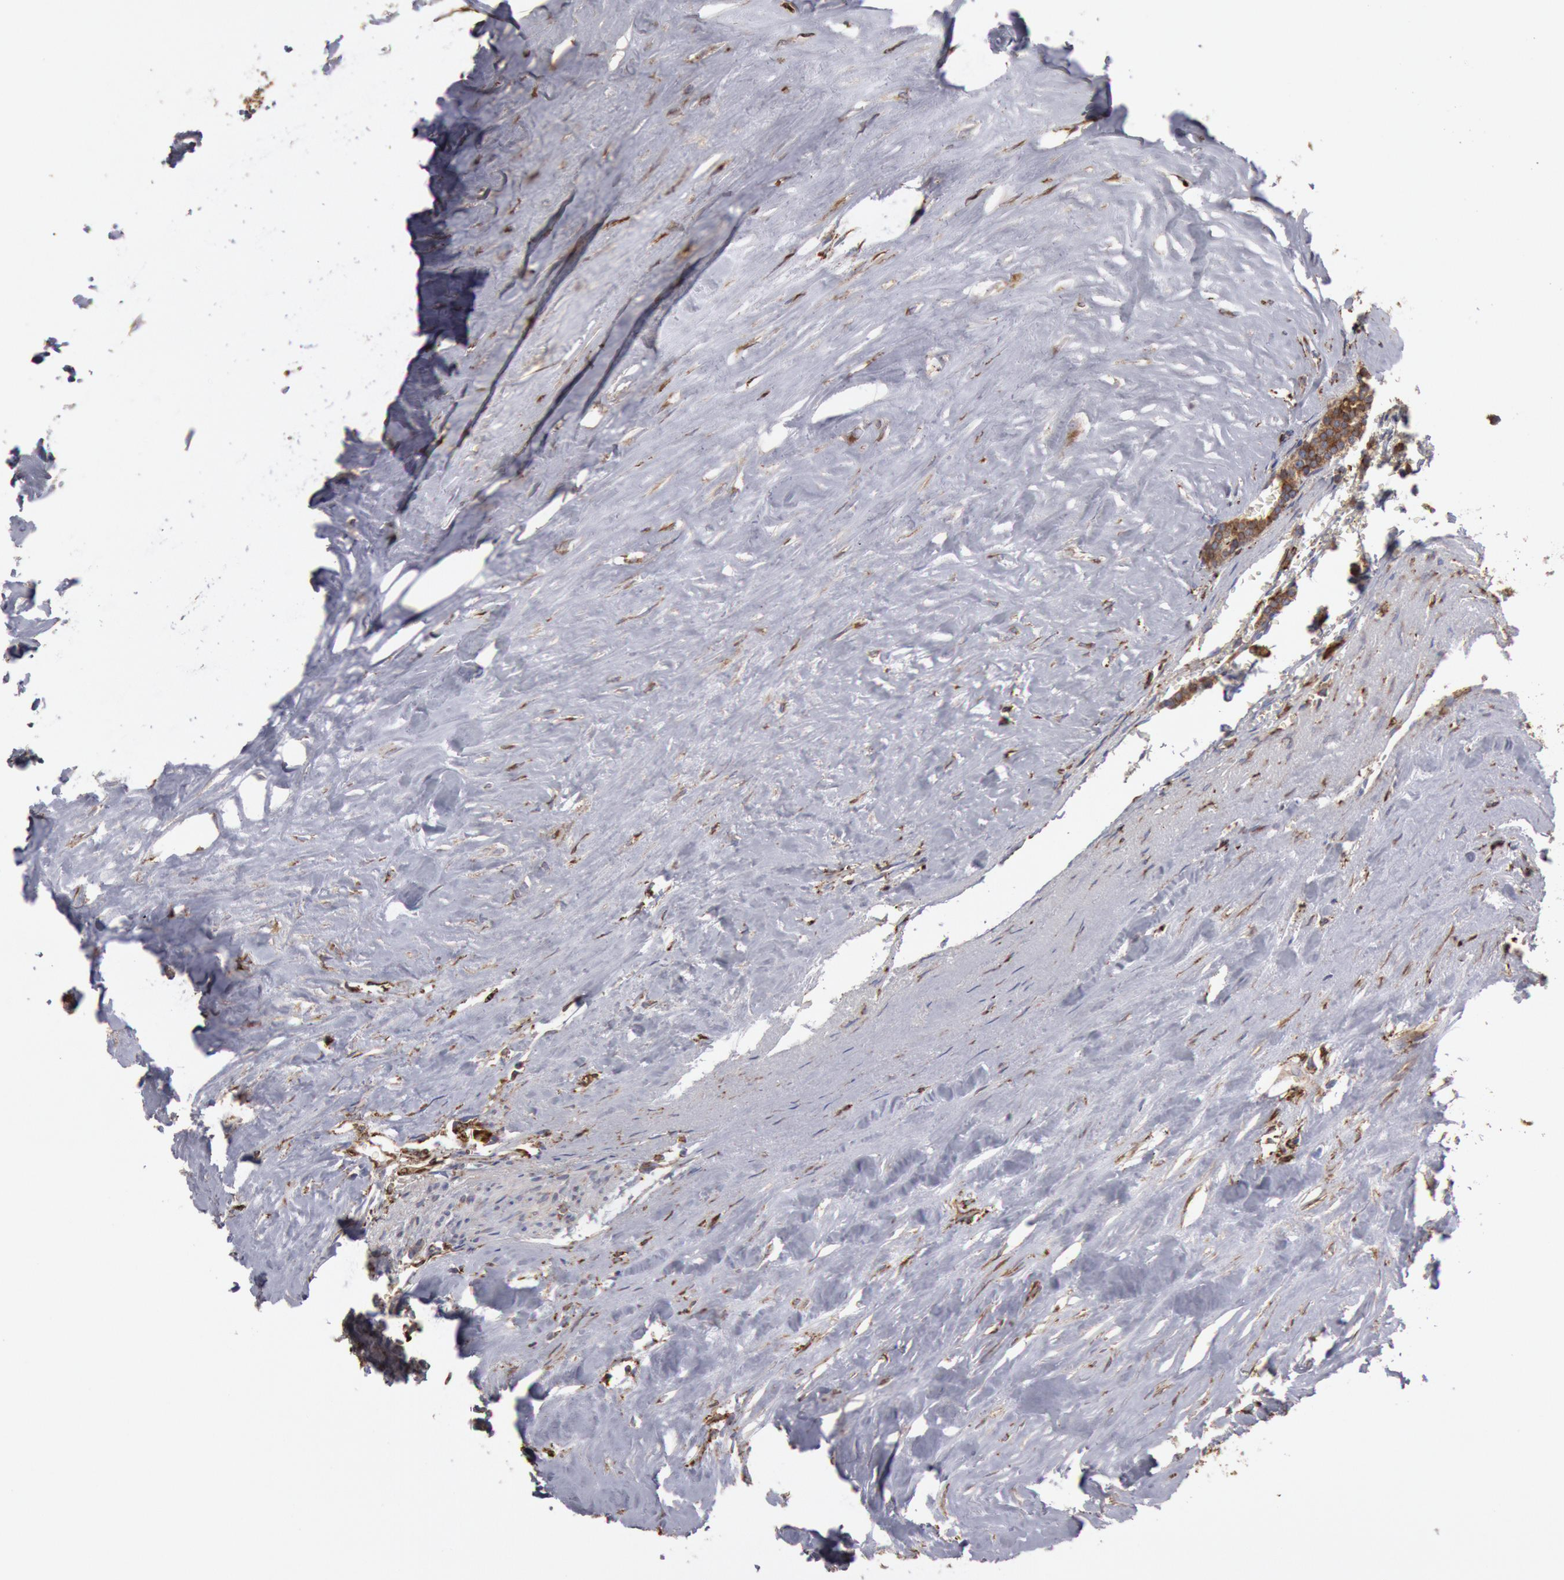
{"staining": {"intensity": "moderate", "quantity": ">75%", "location": "cytoplasmic/membranous"}, "tissue": "carcinoid", "cell_type": "Tumor cells", "image_type": "cancer", "snomed": [{"axis": "morphology", "description": "Carcinoid, malignant, NOS"}, {"axis": "topography", "description": "Small intestine"}], "caption": "An immunohistochemistry (IHC) histopathology image of tumor tissue is shown. Protein staining in brown labels moderate cytoplasmic/membranous positivity in carcinoid within tumor cells.", "gene": "ERP44", "patient": {"sex": "male", "age": 63}}